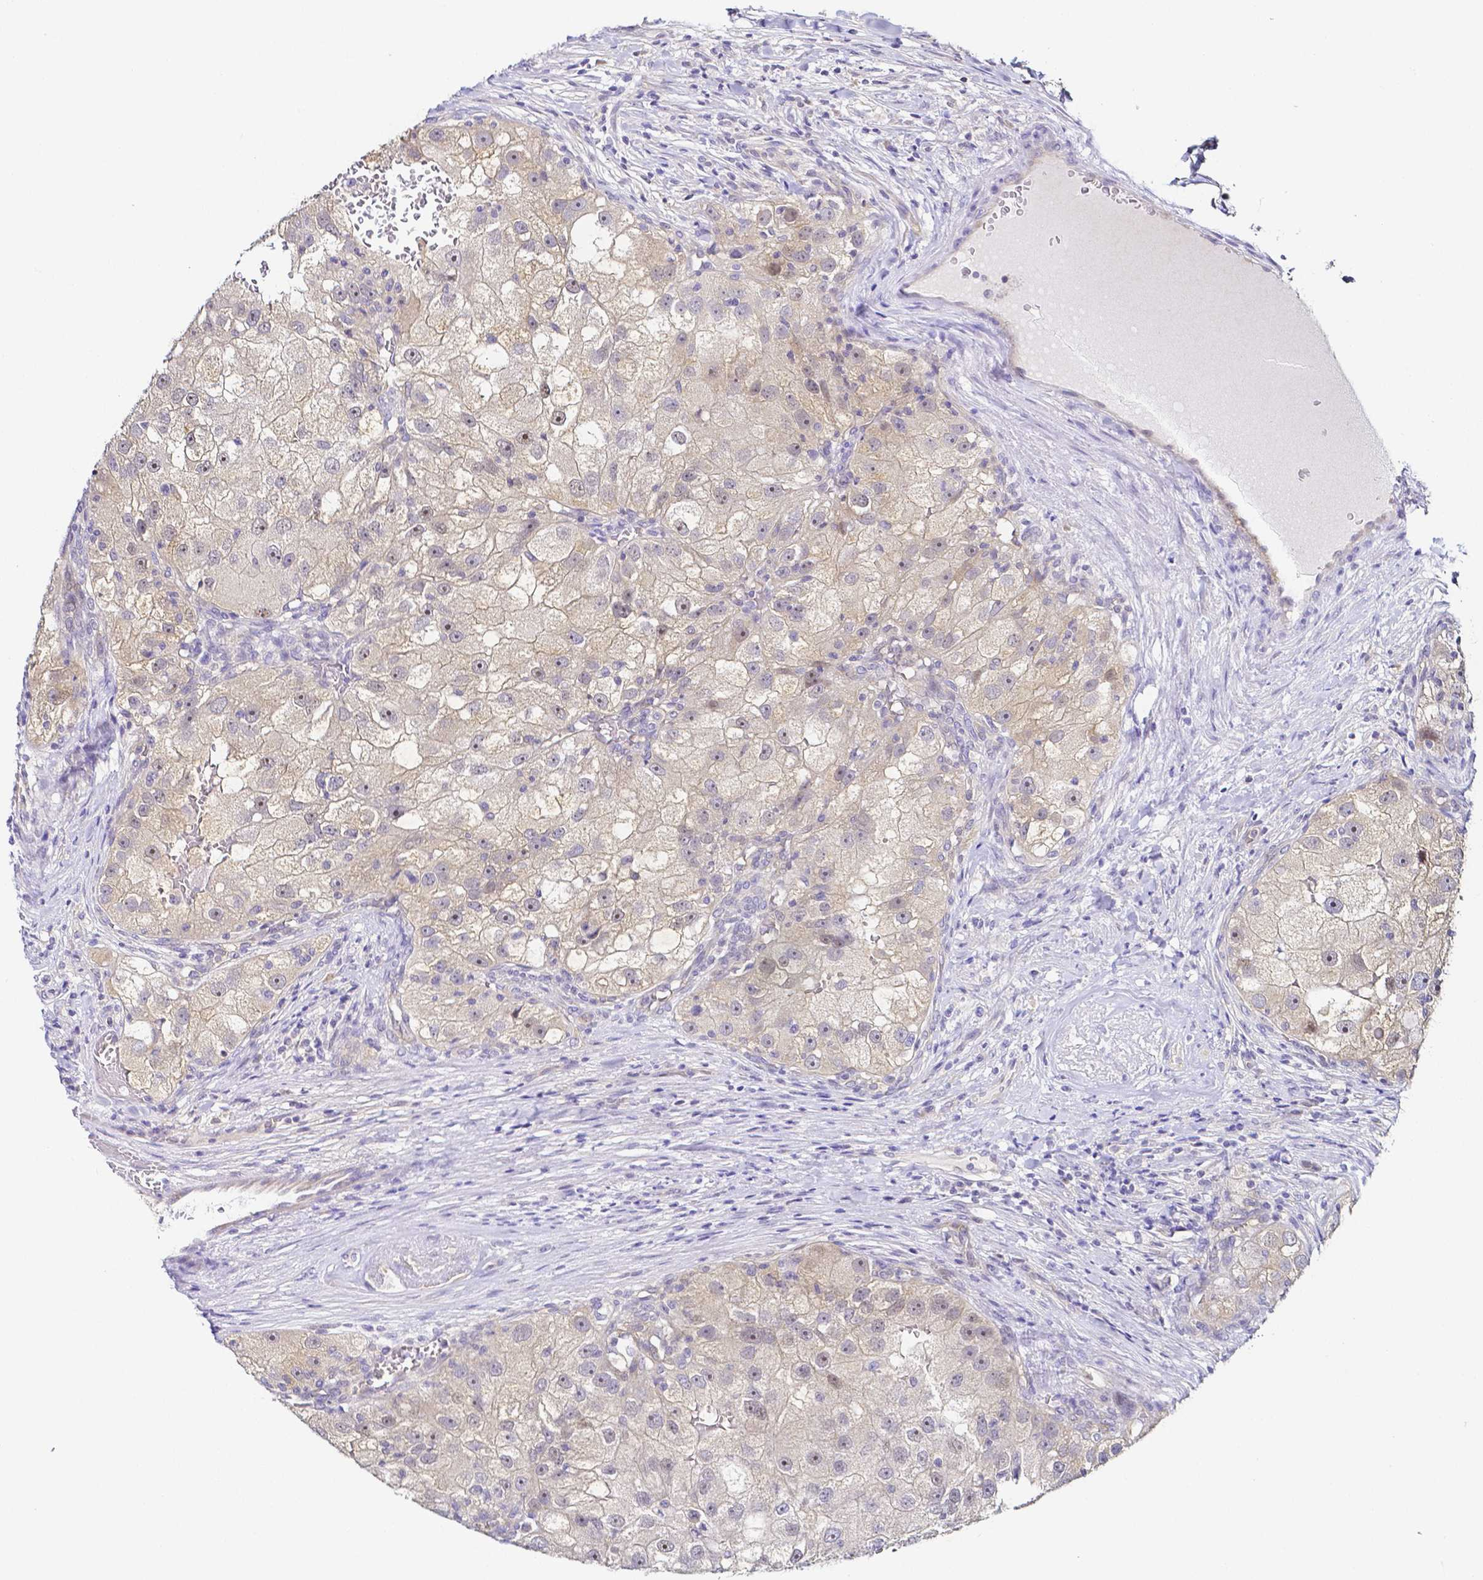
{"staining": {"intensity": "weak", "quantity": "<25%", "location": "cytoplasmic/membranous"}, "tissue": "renal cancer", "cell_type": "Tumor cells", "image_type": "cancer", "snomed": [{"axis": "morphology", "description": "Adenocarcinoma, NOS"}, {"axis": "topography", "description": "Kidney"}], "caption": "IHC image of neoplastic tissue: adenocarcinoma (renal) stained with DAB shows no significant protein positivity in tumor cells.", "gene": "PKP3", "patient": {"sex": "male", "age": 63}}